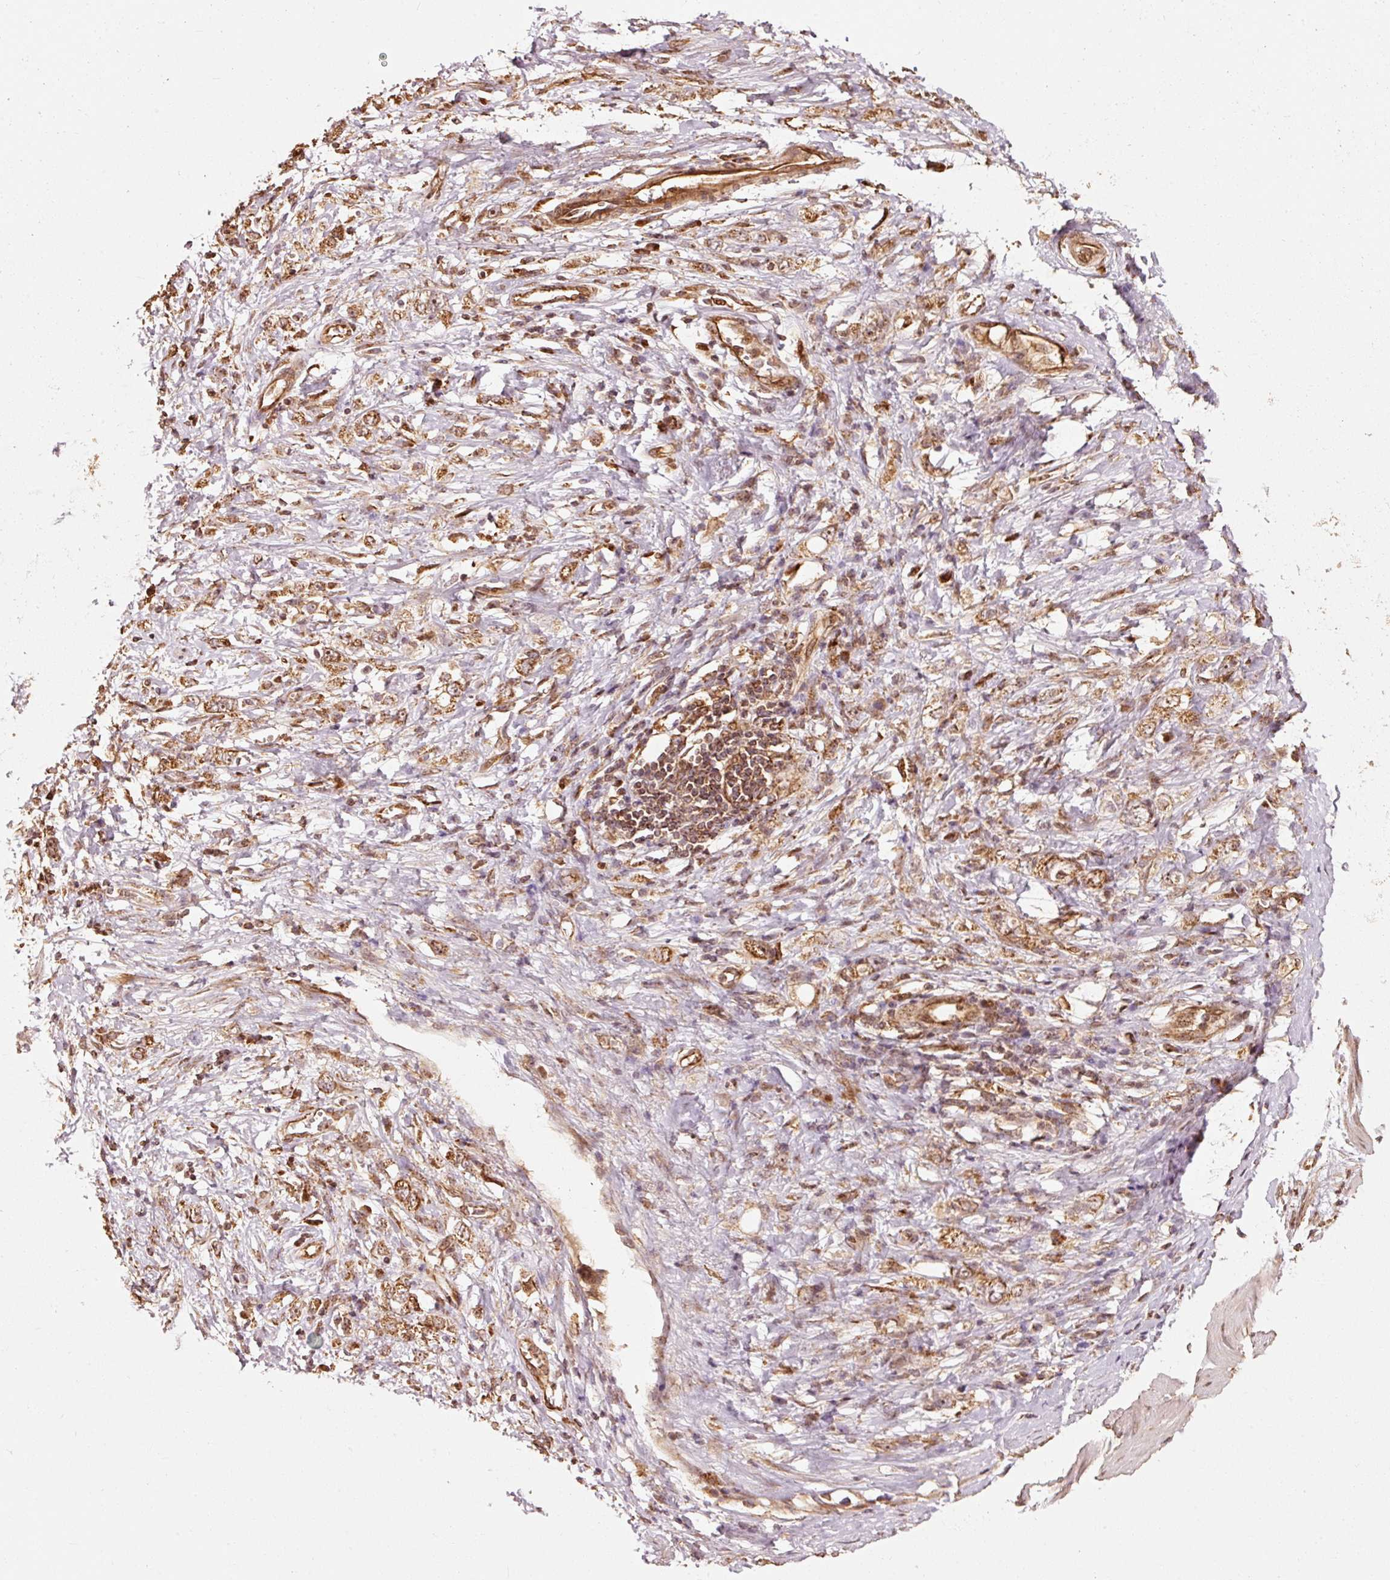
{"staining": {"intensity": "moderate", "quantity": ">75%", "location": "cytoplasmic/membranous"}, "tissue": "stomach cancer", "cell_type": "Tumor cells", "image_type": "cancer", "snomed": [{"axis": "morphology", "description": "Adenocarcinoma, NOS"}, {"axis": "topography", "description": "Stomach"}], "caption": "Immunohistochemical staining of human stomach cancer (adenocarcinoma) demonstrates moderate cytoplasmic/membranous protein expression in about >75% of tumor cells.", "gene": "MRPL16", "patient": {"sex": "female", "age": 76}}